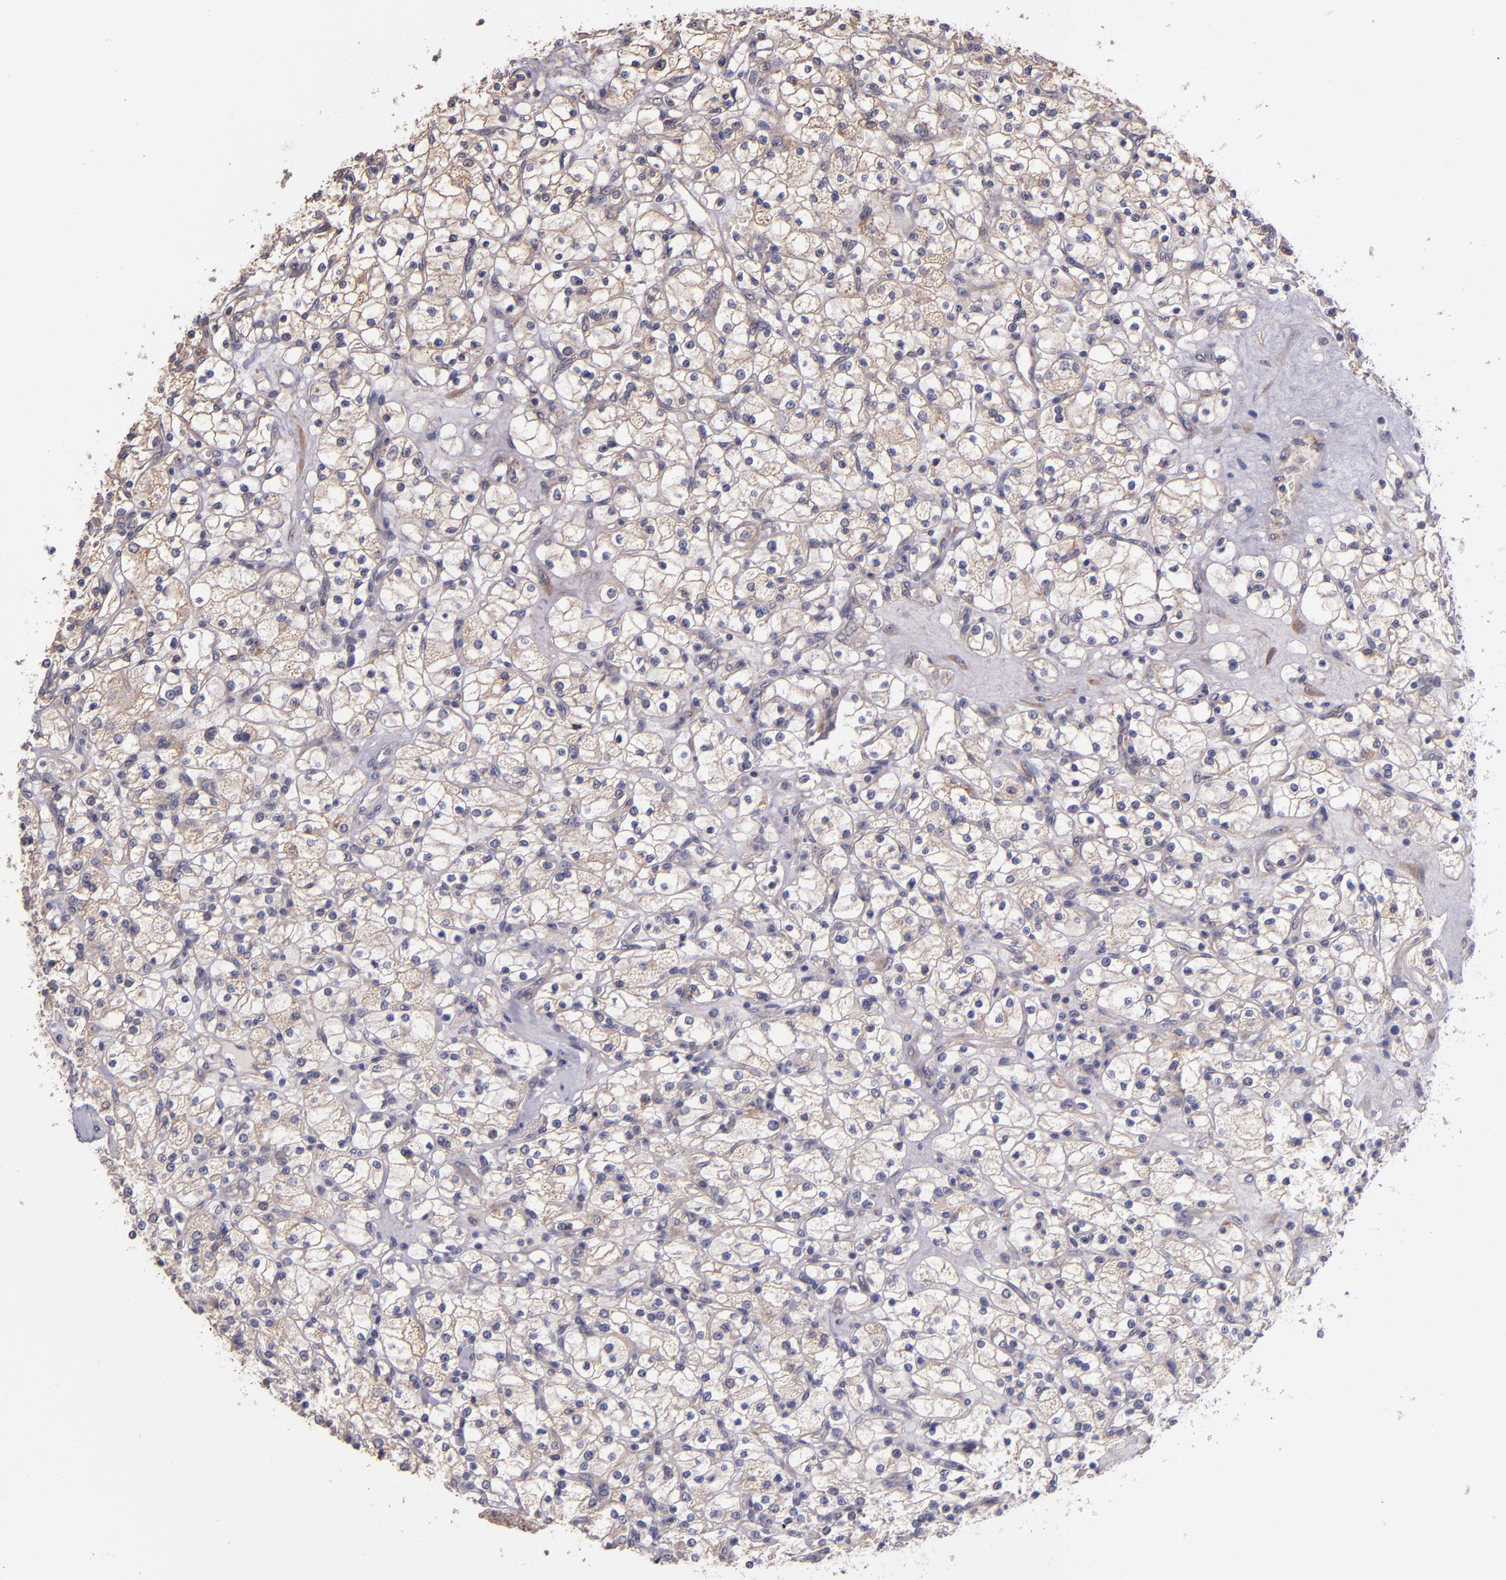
{"staining": {"intensity": "weak", "quantity": "25%-75%", "location": "cytoplasmic/membranous"}, "tissue": "renal cancer", "cell_type": "Tumor cells", "image_type": "cancer", "snomed": [{"axis": "morphology", "description": "Adenocarcinoma, NOS"}, {"axis": "topography", "description": "Kidney"}], "caption": "Human renal adenocarcinoma stained with a protein marker demonstrates weak staining in tumor cells.", "gene": "SHC1", "patient": {"sex": "female", "age": 83}}